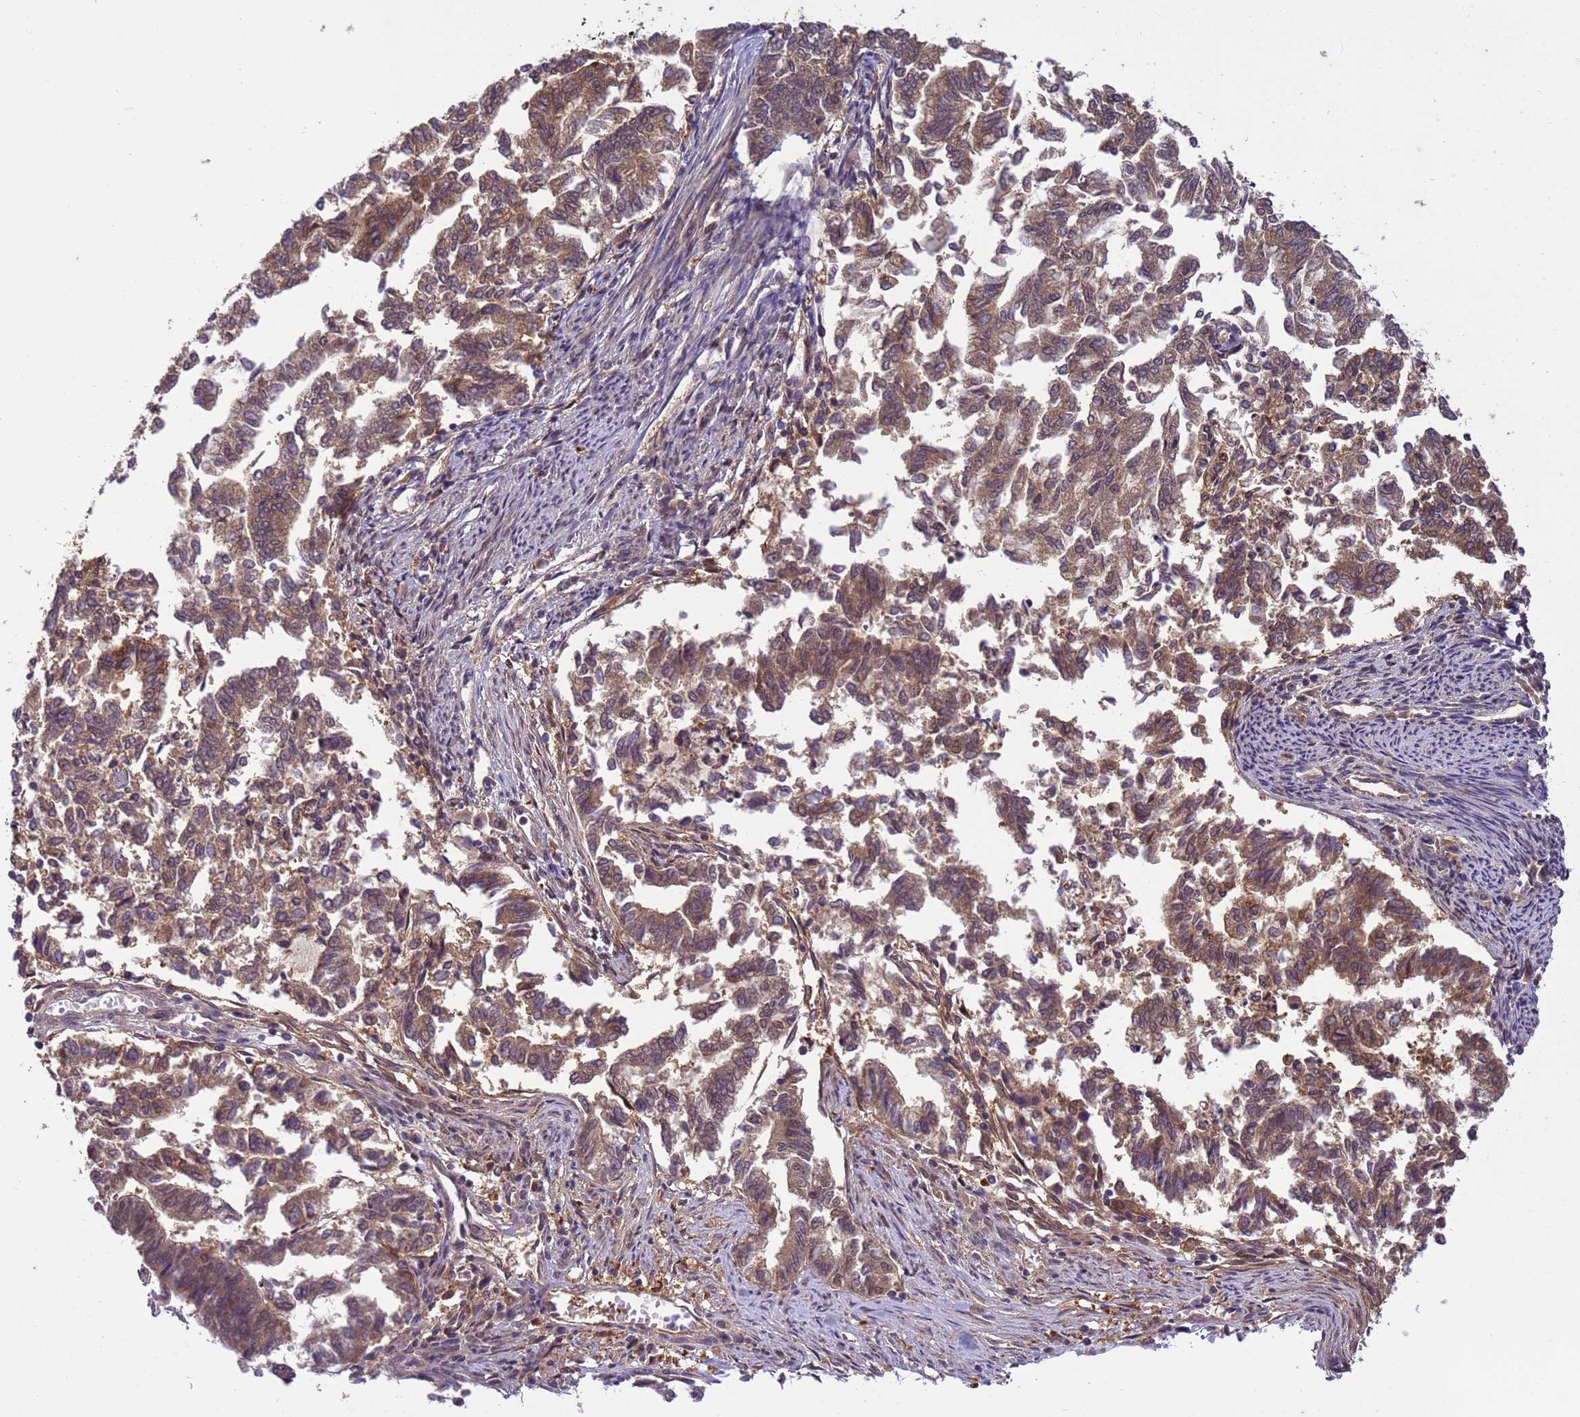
{"staining": {"intensity": "moderate", "quantity": ">75%", "location": "cytoplasmic/membranous,nuclear"}, "tissue": "endometrial cancer", "cell_type": "Tumor cells", "image_type": "cancer", "snomed": [{"axis": "morphology", "description": "Adenocarcinoma, NOS"}, {"axis": "topography", "description": "Endometrium"}], "caption": "High-power microscopy captured an IHC histopathology image of adenocarcinoma (endometrial), revealing moderate cytoplasmic/membranous and nuclear positivity in about >75% of tumor cells. The protein is stained brown, and the nuclei are stained in blue (DAB (3,3'-diaminobenzidine) IHC with brightfield microscopy, high magnification).", "gene": "NPEPPS", "patient": {"sex": "female", "age": 79}}